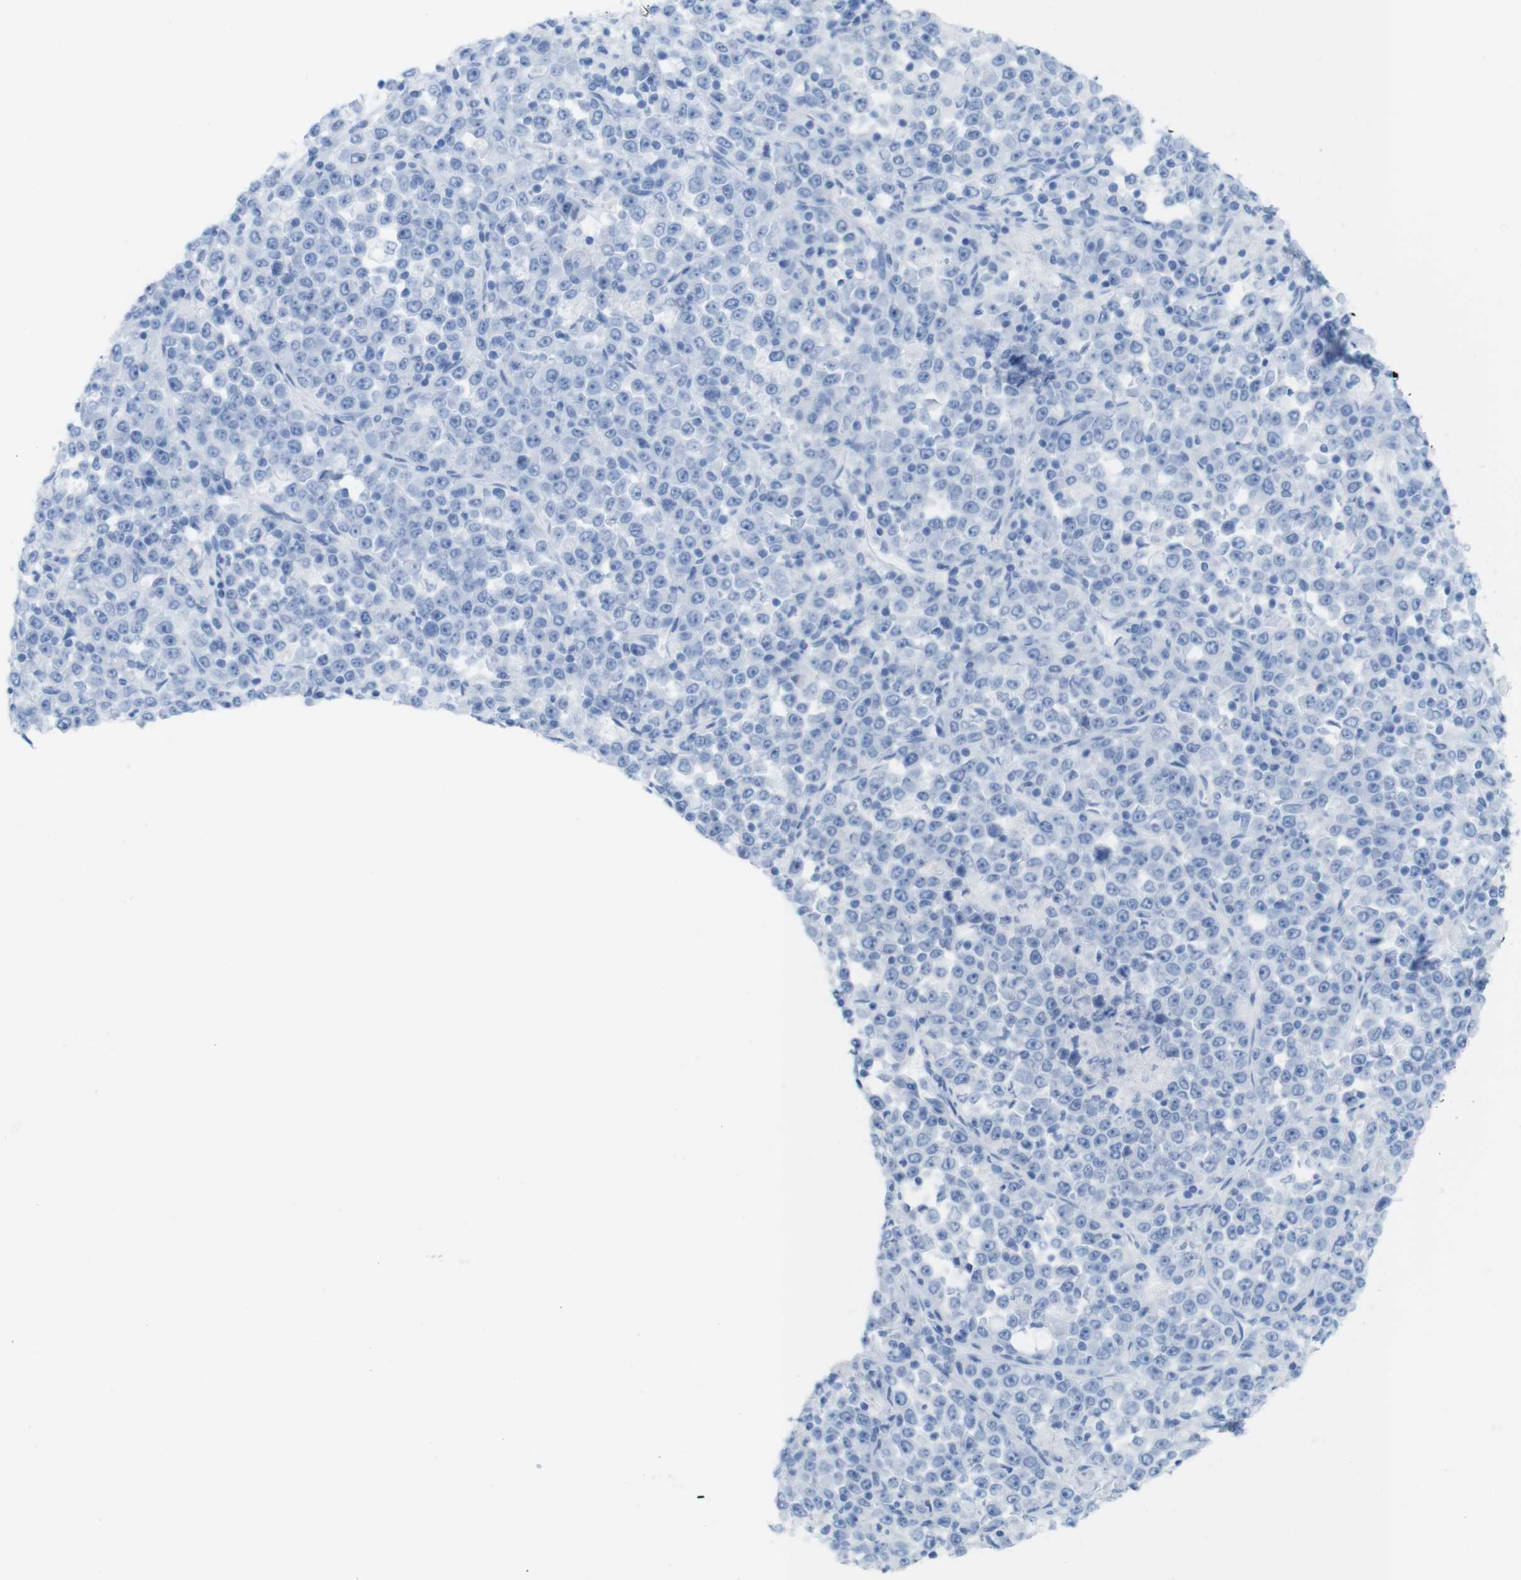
{"staining": {"intensity": "negative", "quantity": "none", "location": "none"}, "tissue": "stomach cancer", "cell_type": "Tumor cells", "image_type": "cancer", "snomed": [{"axis": "morphology", "description": "Normal tissue, NOS"}, {"axis": "morphology", "description": "Adenocarcinoma, NOS"}, {"axis": "topography", "description": "Stomach, upper"}, {"axis": "topography", "description": "Stomach"}], "caption": "IHC of human stomach cancer (adenocarcinoma) shows no expression in tumor cells.", "gene": "MYH7", "patient": {"sex": "male", "age": 59}}